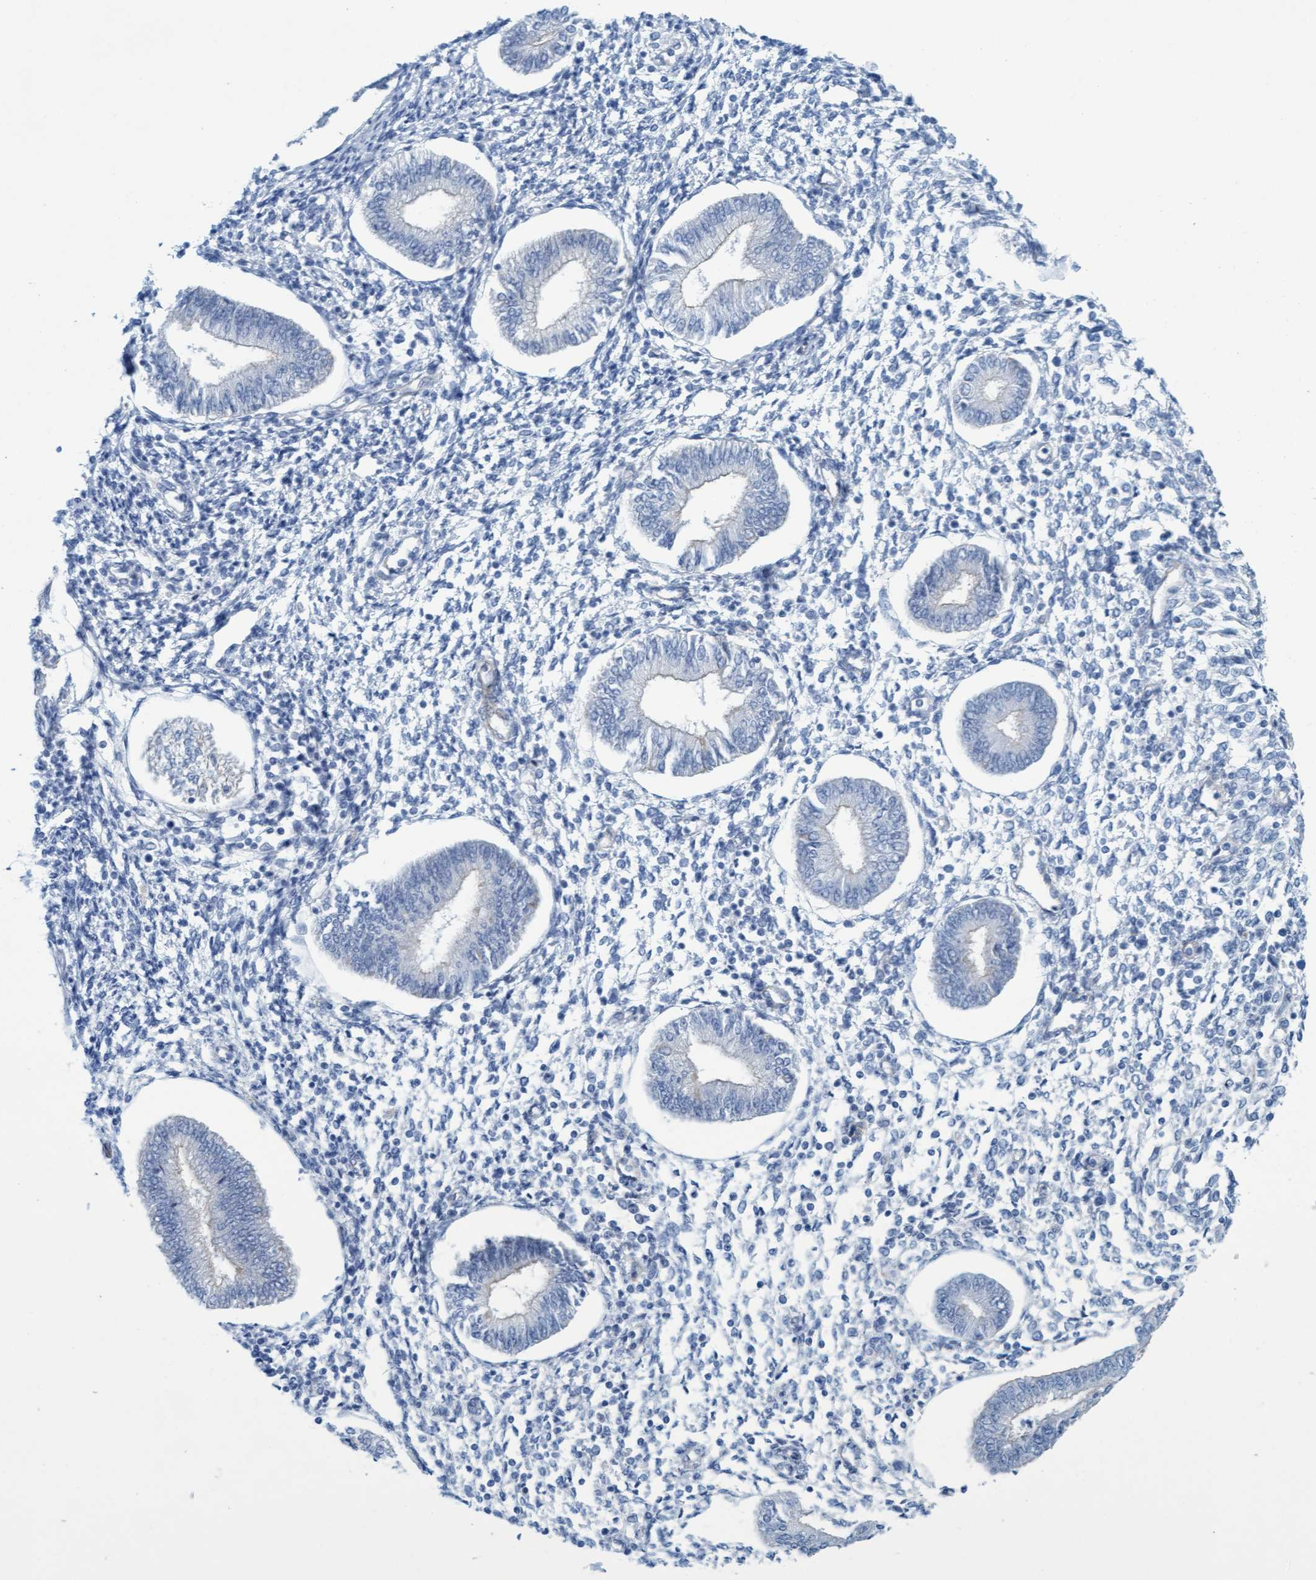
{"staining": {"intensity": "negative", "quantity": "none", "location": "none"}, "tissue": "endometrium", "cell_type": "Cells in endometrial stroma", "image_type": "normal", "snomed": [{"axis": "morphology", "description": "Normal tissue, NOS"}, {"axis": "topography", "description": "Endometrium"}], "caption": "Photomicrograph shows no protein staining in cells in endometrial stroma of normal endometrium.", "gene": "MTFR1", "patient": {"sex": "female", "age": 50}}